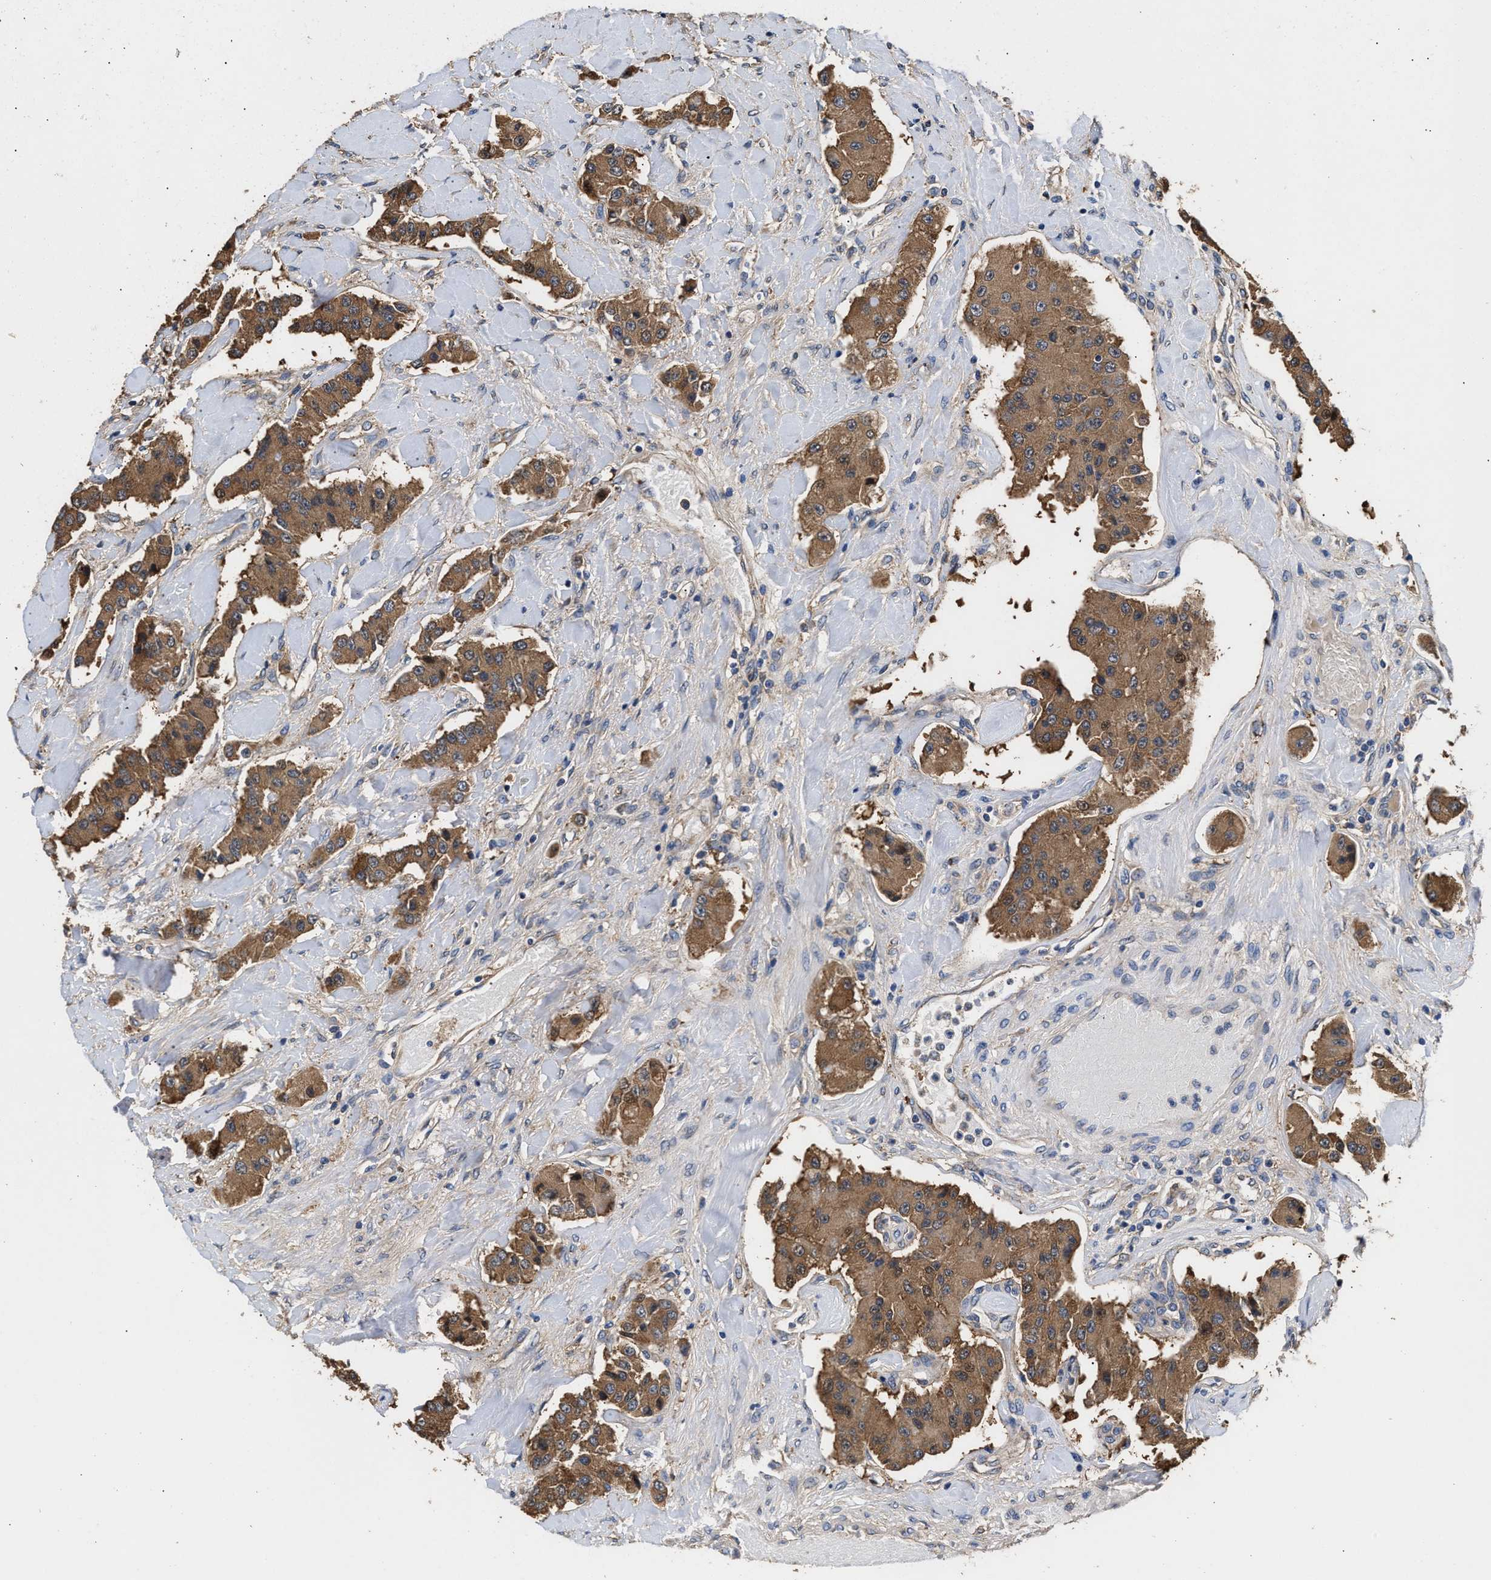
{"staining": {"intensity": "moderate", "quantity": ">75%", "location": "cytoplasmic/membranous"}, "tissue": "carcinoid", "cell_type": "Tumor cells", "image_type": "cancer", "snomed": [{"axis": "morphology", "description": "Carcinoid, malignant, NOS"}, {"axis": "topography", "description": "Pancreas"}], "caption": "Tumor cells exhibit medium levels of moderate cytoplasmic/membranous positivity in about >75% of cells in carcinoid.", "gene": "KLB", "patient": {"sex": "male", "age": 41}}